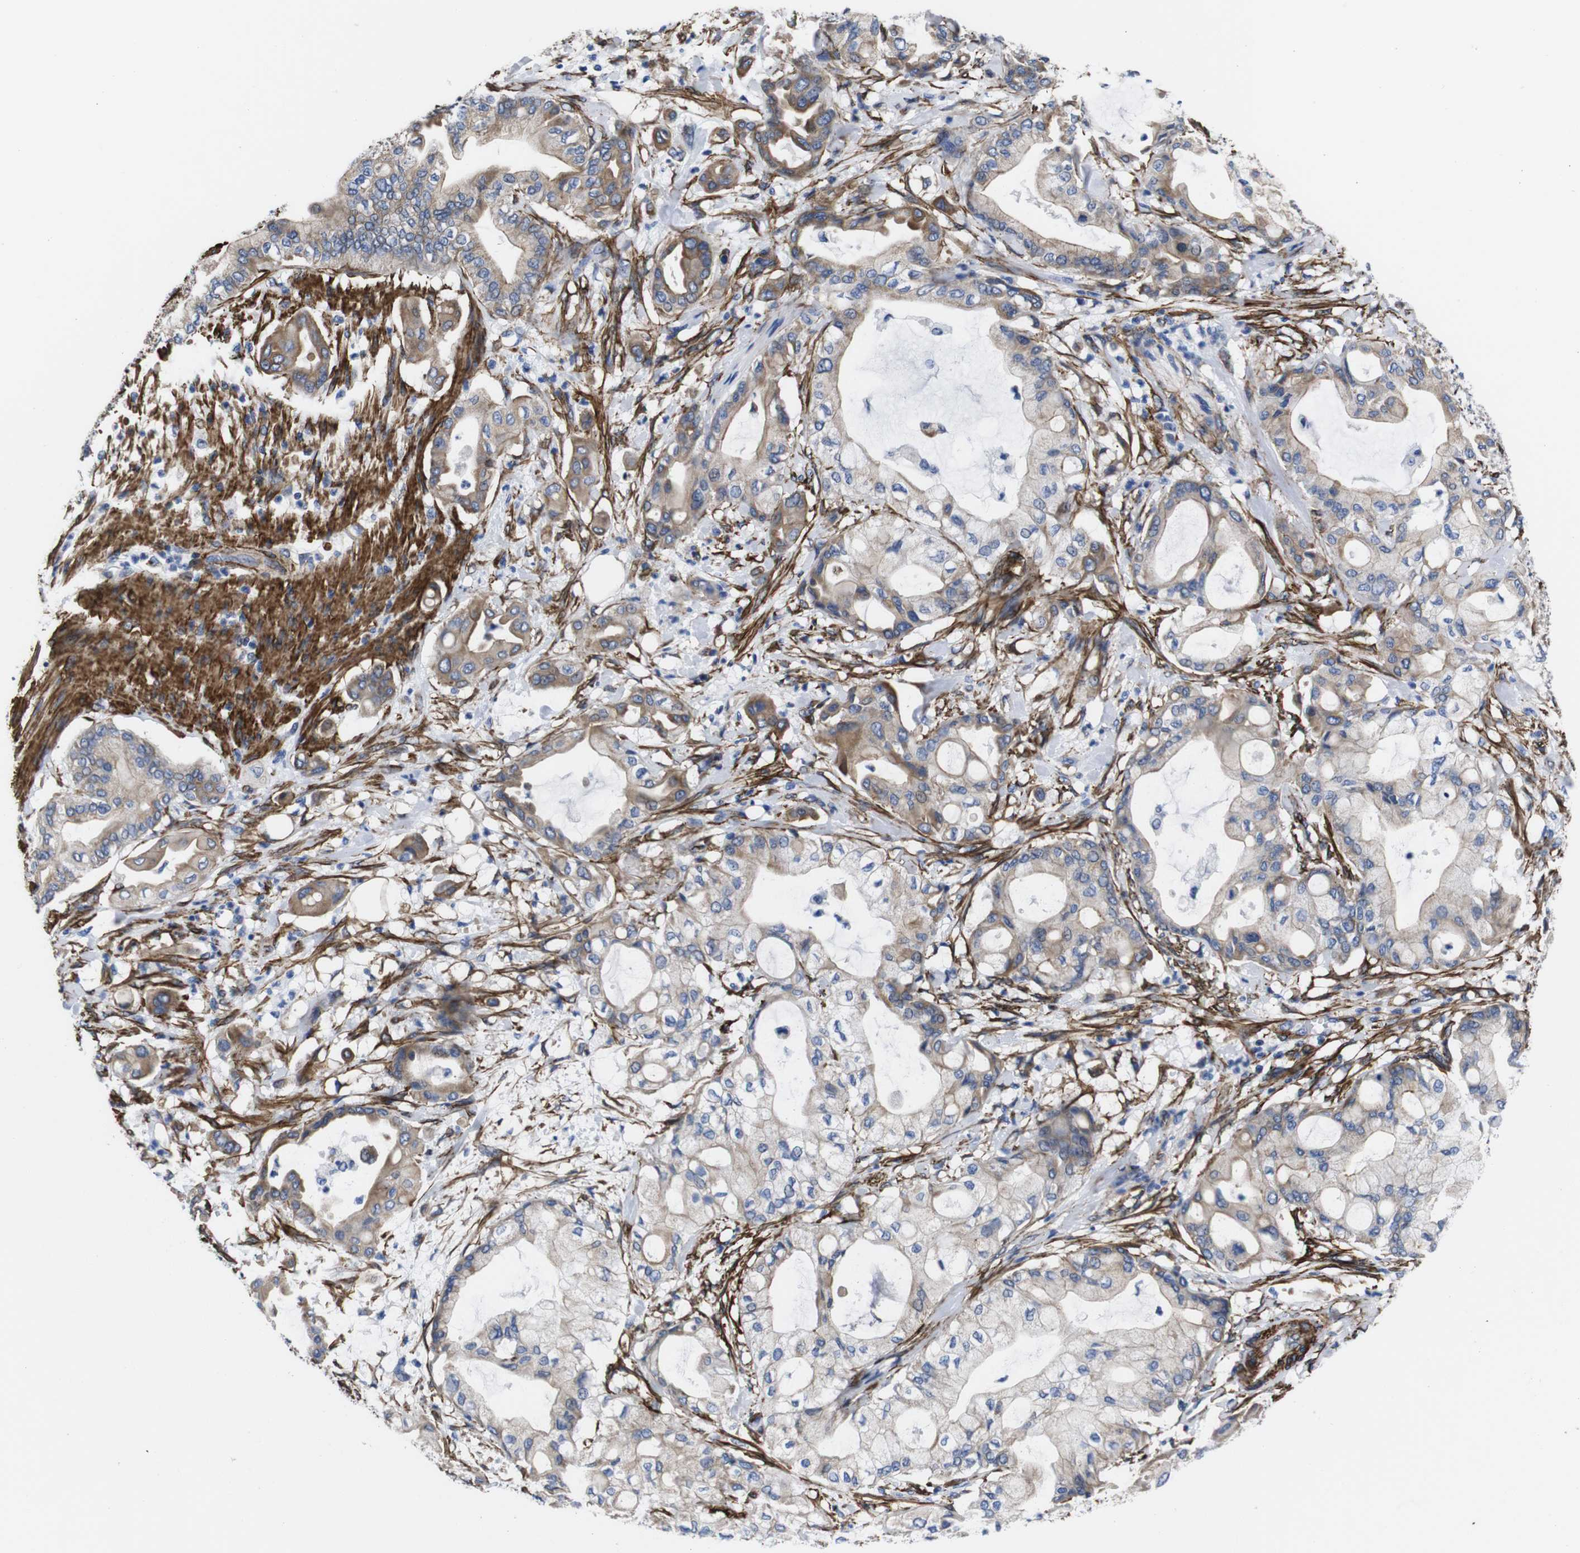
{"staining": {"intensity": "moderate", "quantity": "25%-75%", "location": "cytoplasmic/membranous"}, "tissue": "pancreatic cancer", "cell_type": "Tumor cells", "image_type": "cancer", "snomed": [{"axis": "morphology", "description": "Adenocarcinoma, NOS"}, {"axis": "morphology", "description": "Adenocarcinoma, metastatic, NOS"}, {"axis": "topography", "description": "Lymph node"}, {"axis": "topography", "description": "Pancreas"}, {"axis": "topography", "description": "Duodenum"}], "caption": "Brown immunohistochemical staining in pancreatic cancer displays moderate cytoplasmic/membranous staining in about 25%-75% of tumor cells.", "gene": "WNT10A", "patient": {"sex": "female", "age": 64}}